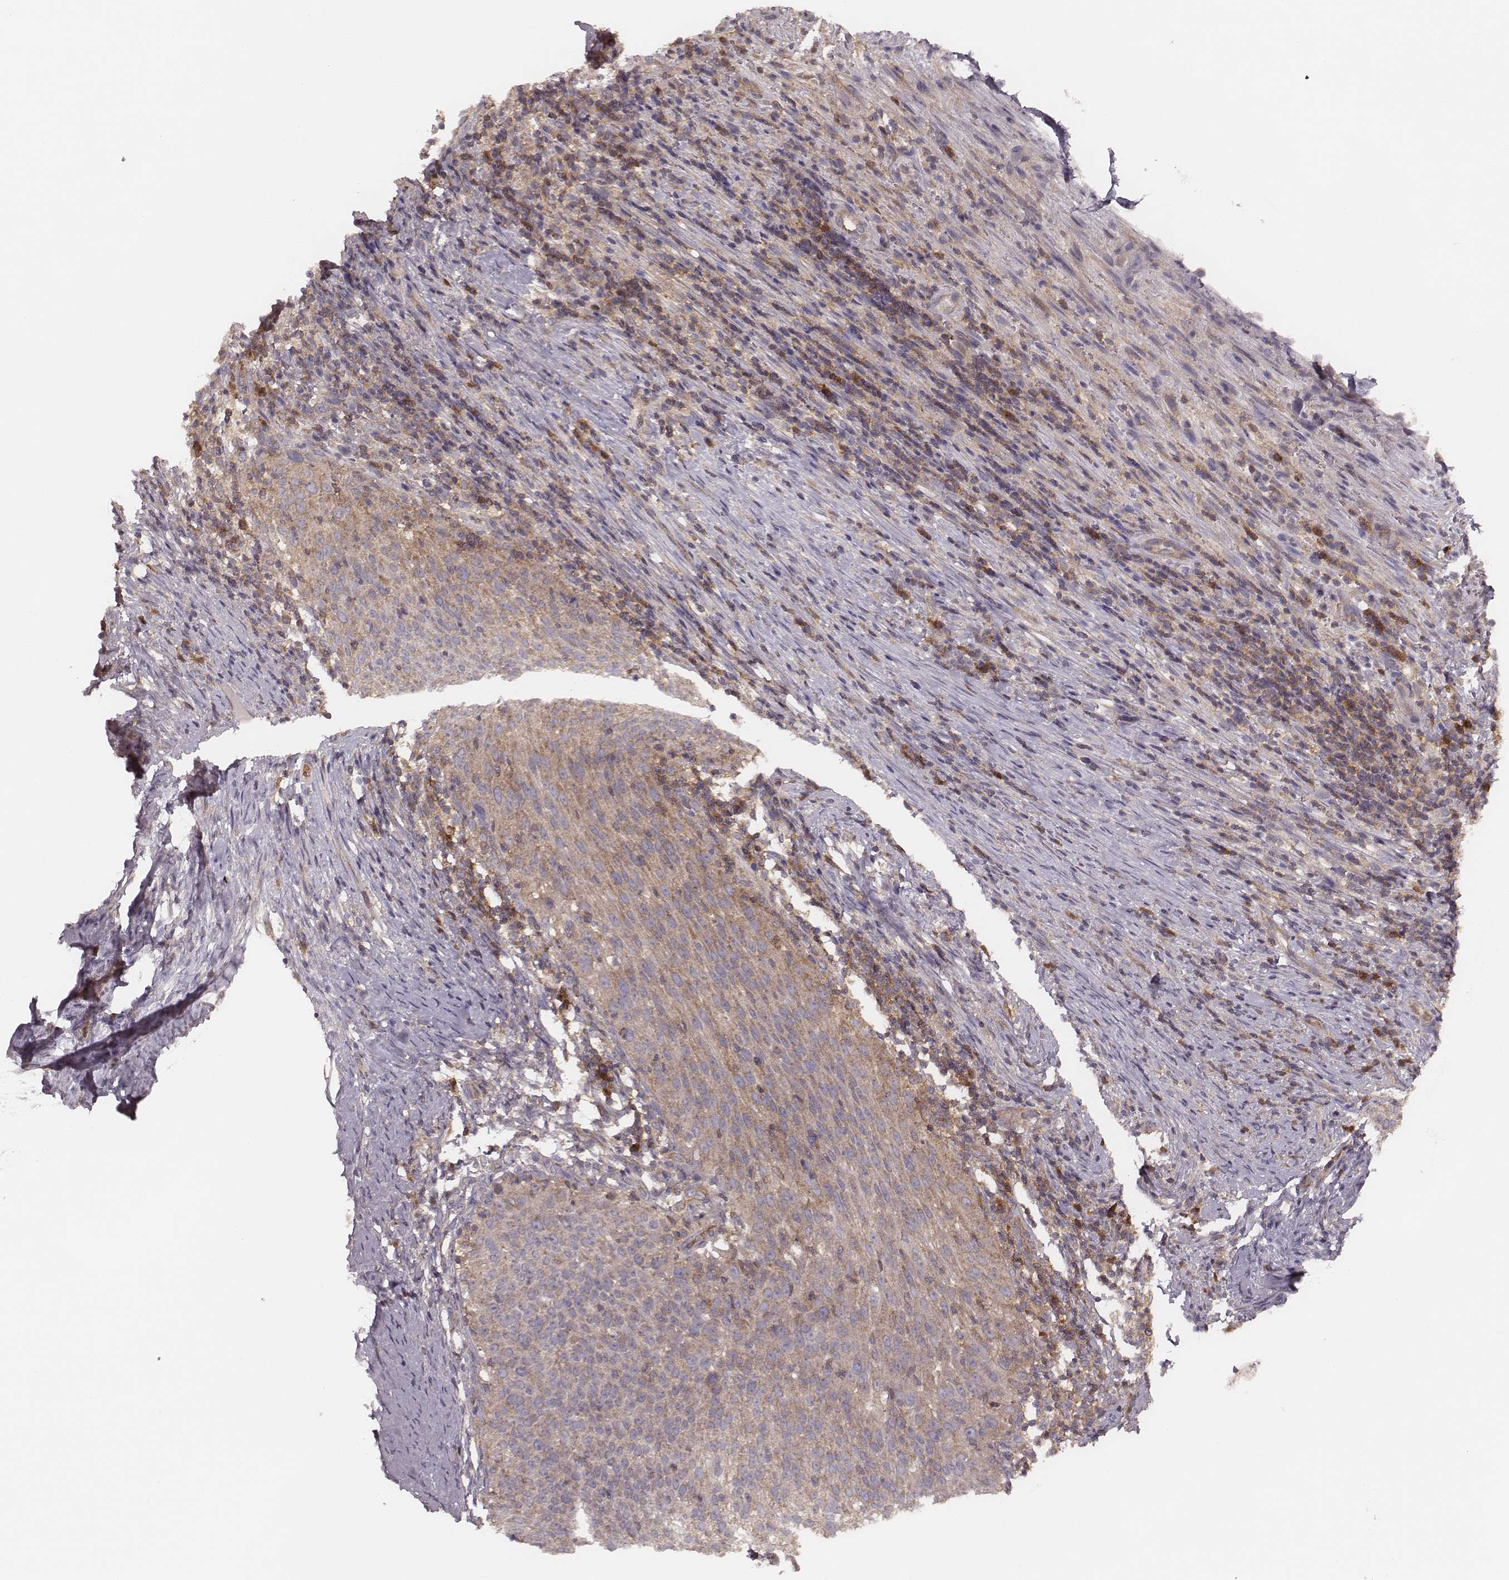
{"staining": {"intensity": "moderate", "quantity": "<25%", "location": "cytoplasmic/membranous"}, "tissue": "cervical cancer", "cell_type": "Tumor cells", "image_type": "cancer", "snomed": [{"axis": "morphology", "description": "Squamous cell carcinoma, NOS"}, {"axis": "topography", "description": "Cervix"}], "caption": "A brown stain shows moderate cytoplasmic/membranous expression of a protein in squamous cell carcinoma (cervical) tumor cells.", "gene": "CARS1", "patient": {"sex": "female", "age": 51}}